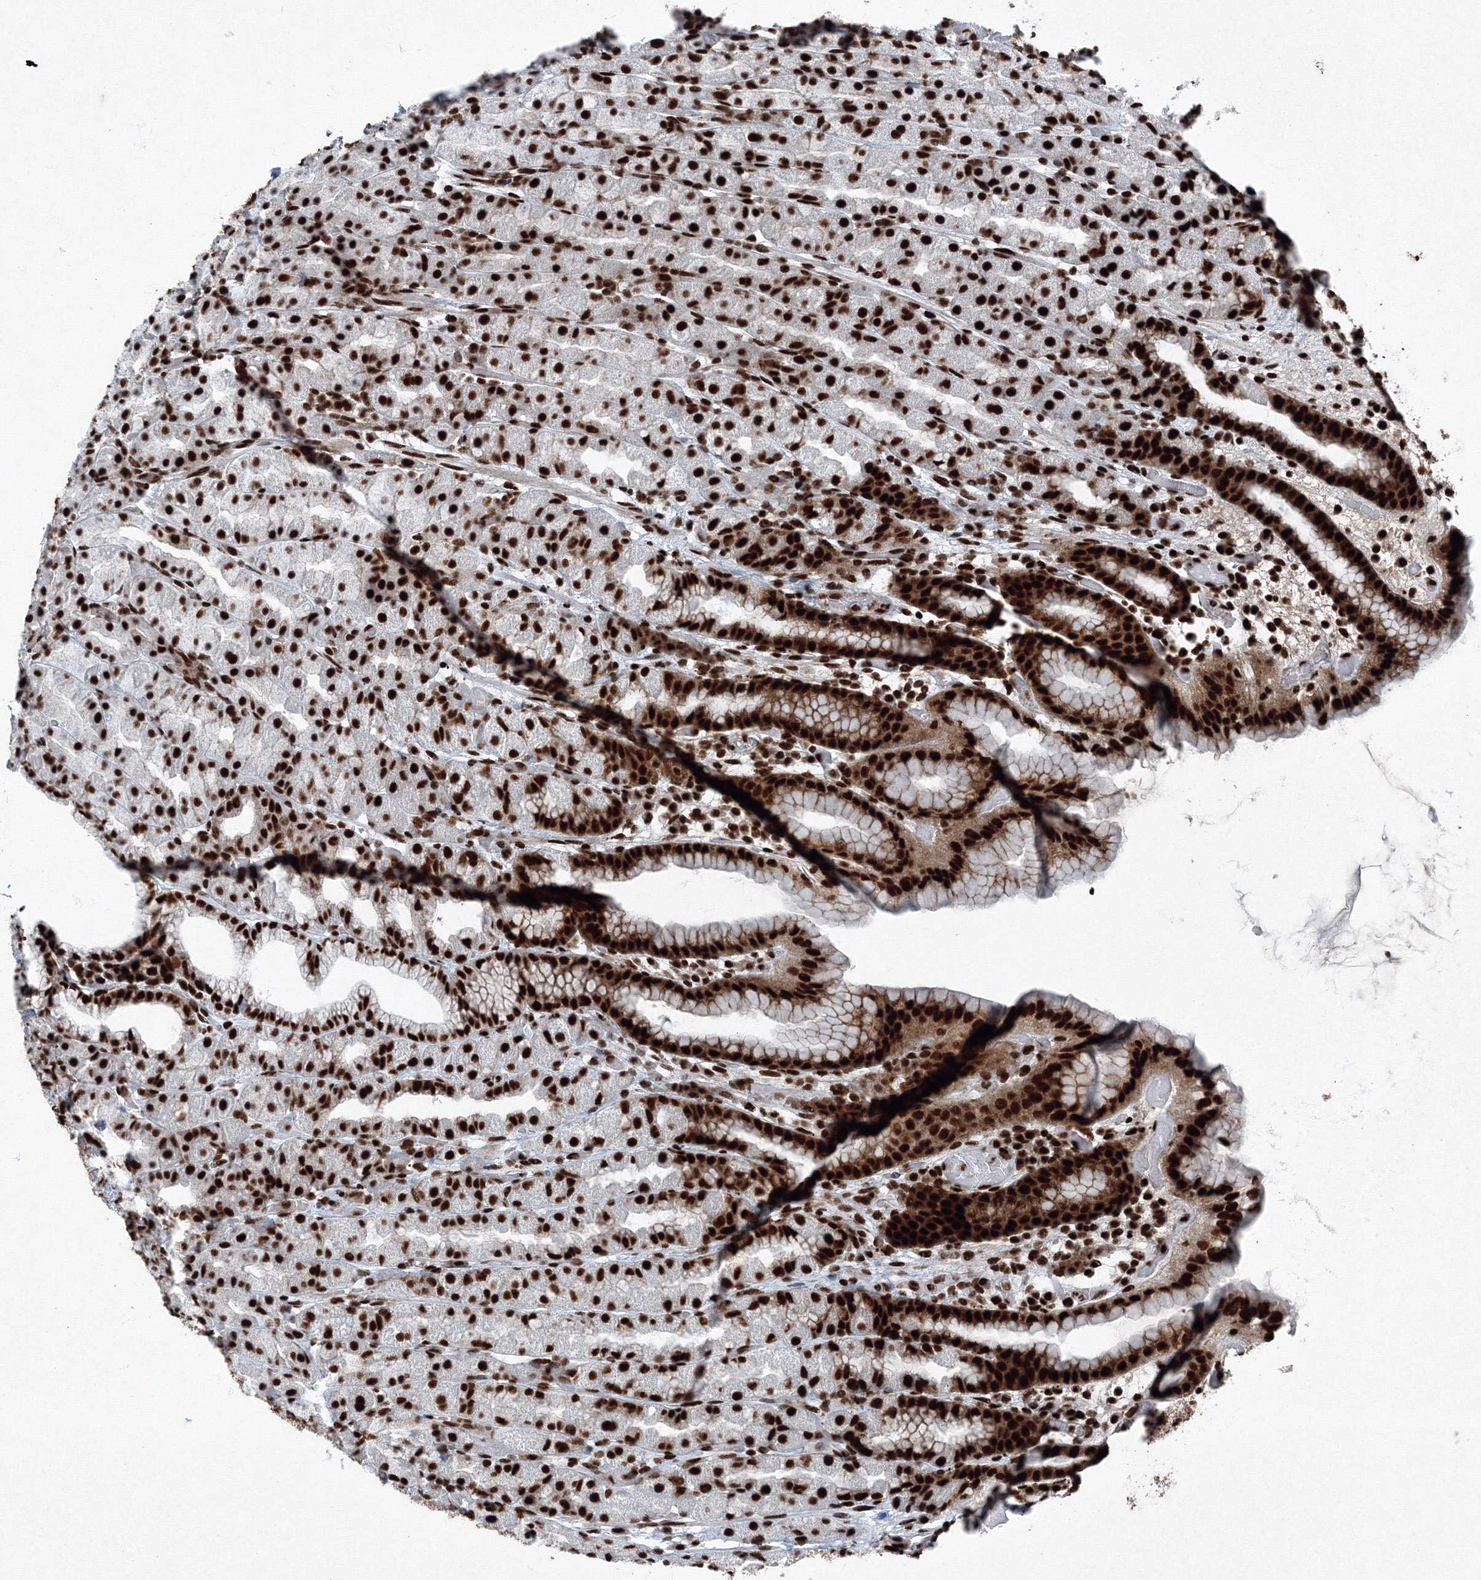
{"staining": {"intensity": "strong", "quantity": ">75%", "location": "nuclear"}, "tissue": "stomach", "cell_type": "Glandular cells", "image_type": "normal", "snomed": [{"axis": "morphology", "description": "Normal tissue, NOS"}, {"axis": "topography", "description": "Stomach, upper"}], "caption": "The image reveals staining of benign stomach, revealing strong nuclear protein expression (brown color) within glandular cells. The protein is stained brown, and the nuclei are stained in blue (DAB IHC with brightfield microscopy, high magnification).", "gene": "SNRPC", "patient": {"sex": "male", "age": 68}}